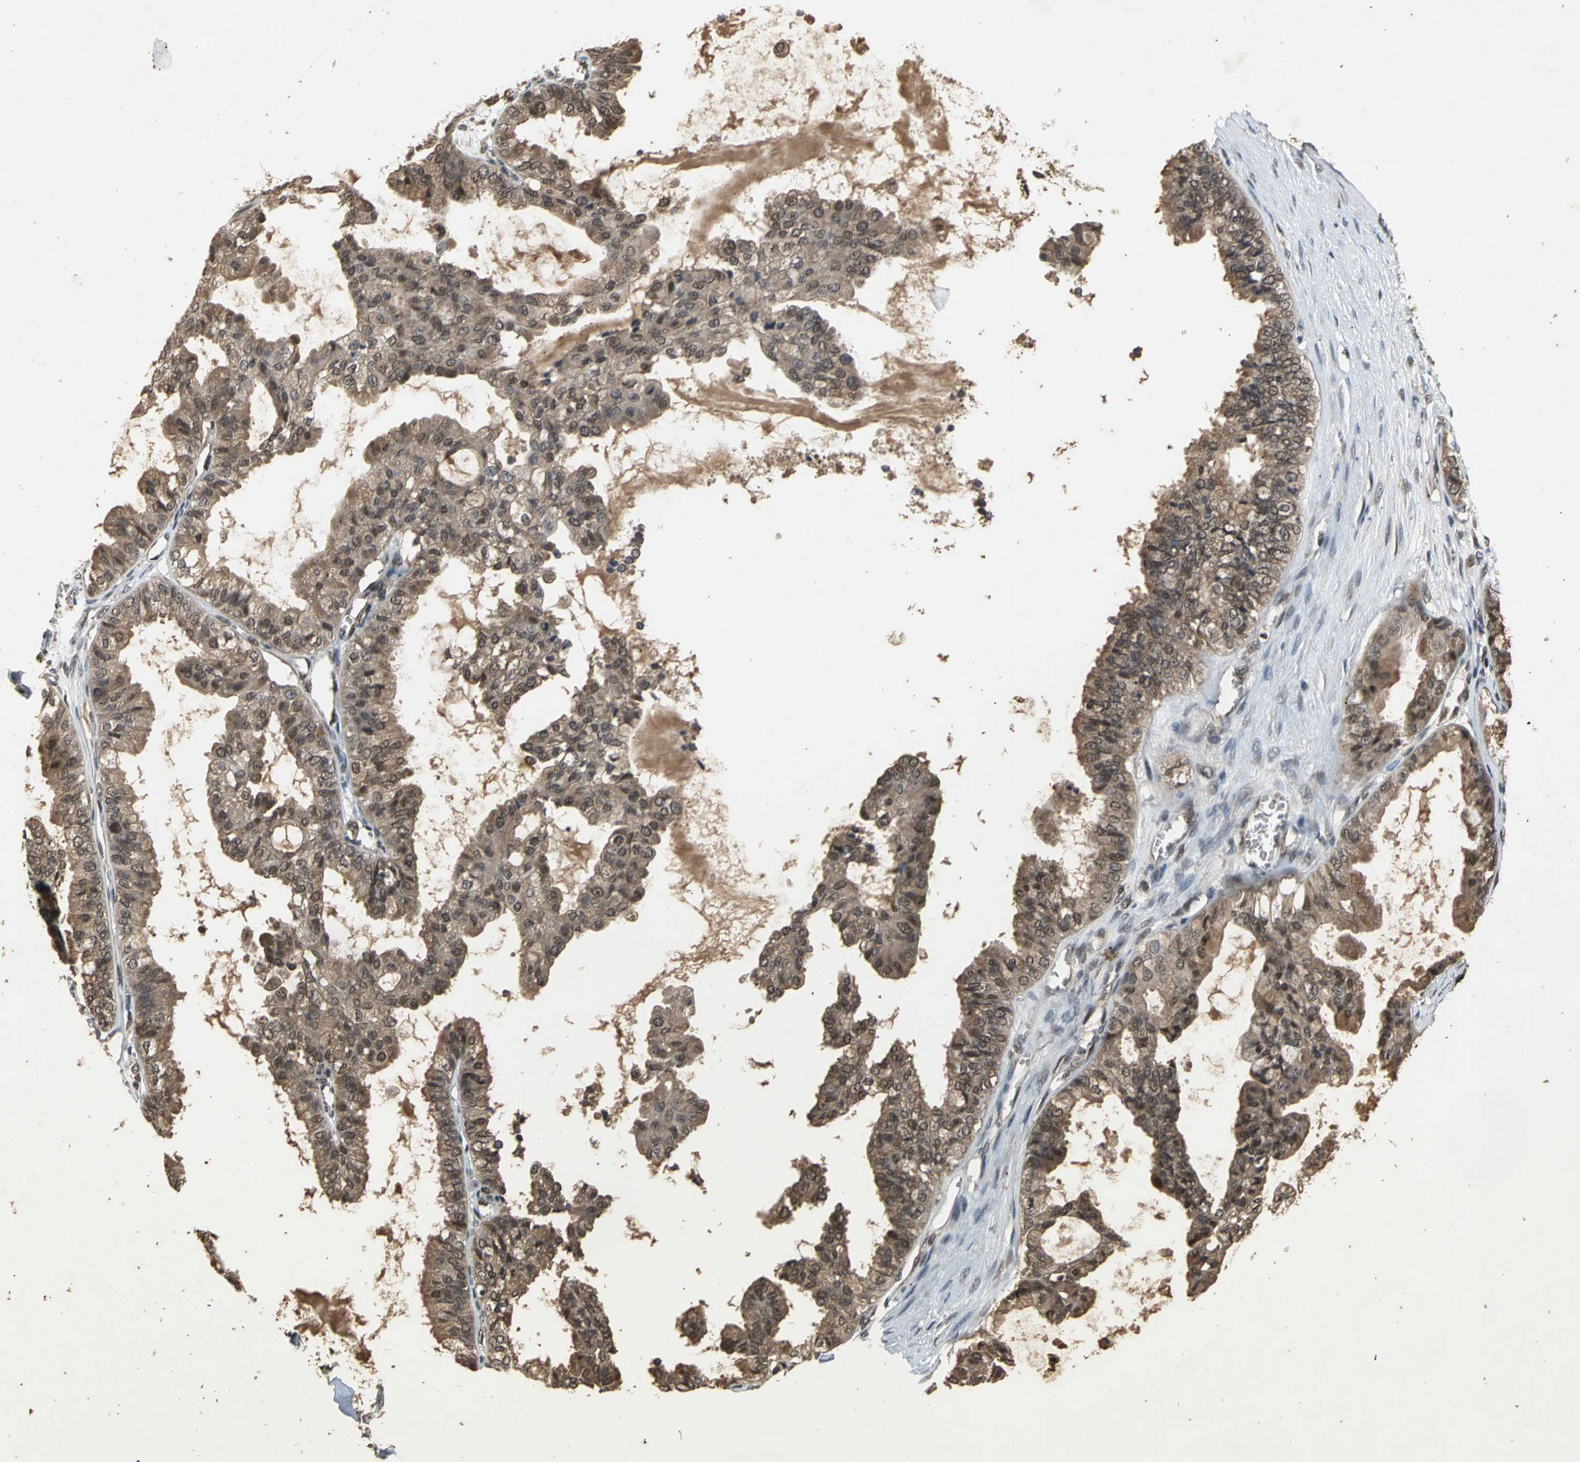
{"staining": {"intensity": "moderate", "quantity": ">75%", "location": "cytoplasmic/membranous"}, "tissue": "ovarian cancer", "cell_type": "Tumor cells", "image_type": "cancer", "snomed": [{"axis": "morphology", "description": "Carcinoma, NOS"}, {"axis": "morphology", "description": "Carcinoma, endometroid"}, {"axis": "topography", "description": "Ovary"}], "caption": "About >75% of tumor cells in human ovarian cancer exhibit moderate cytoplasmic/membranous protein staining as visualized by brown immunohistochemical staining.", "gene": "NOTCH3", "patient": {"sex": "female", "age": 50}}